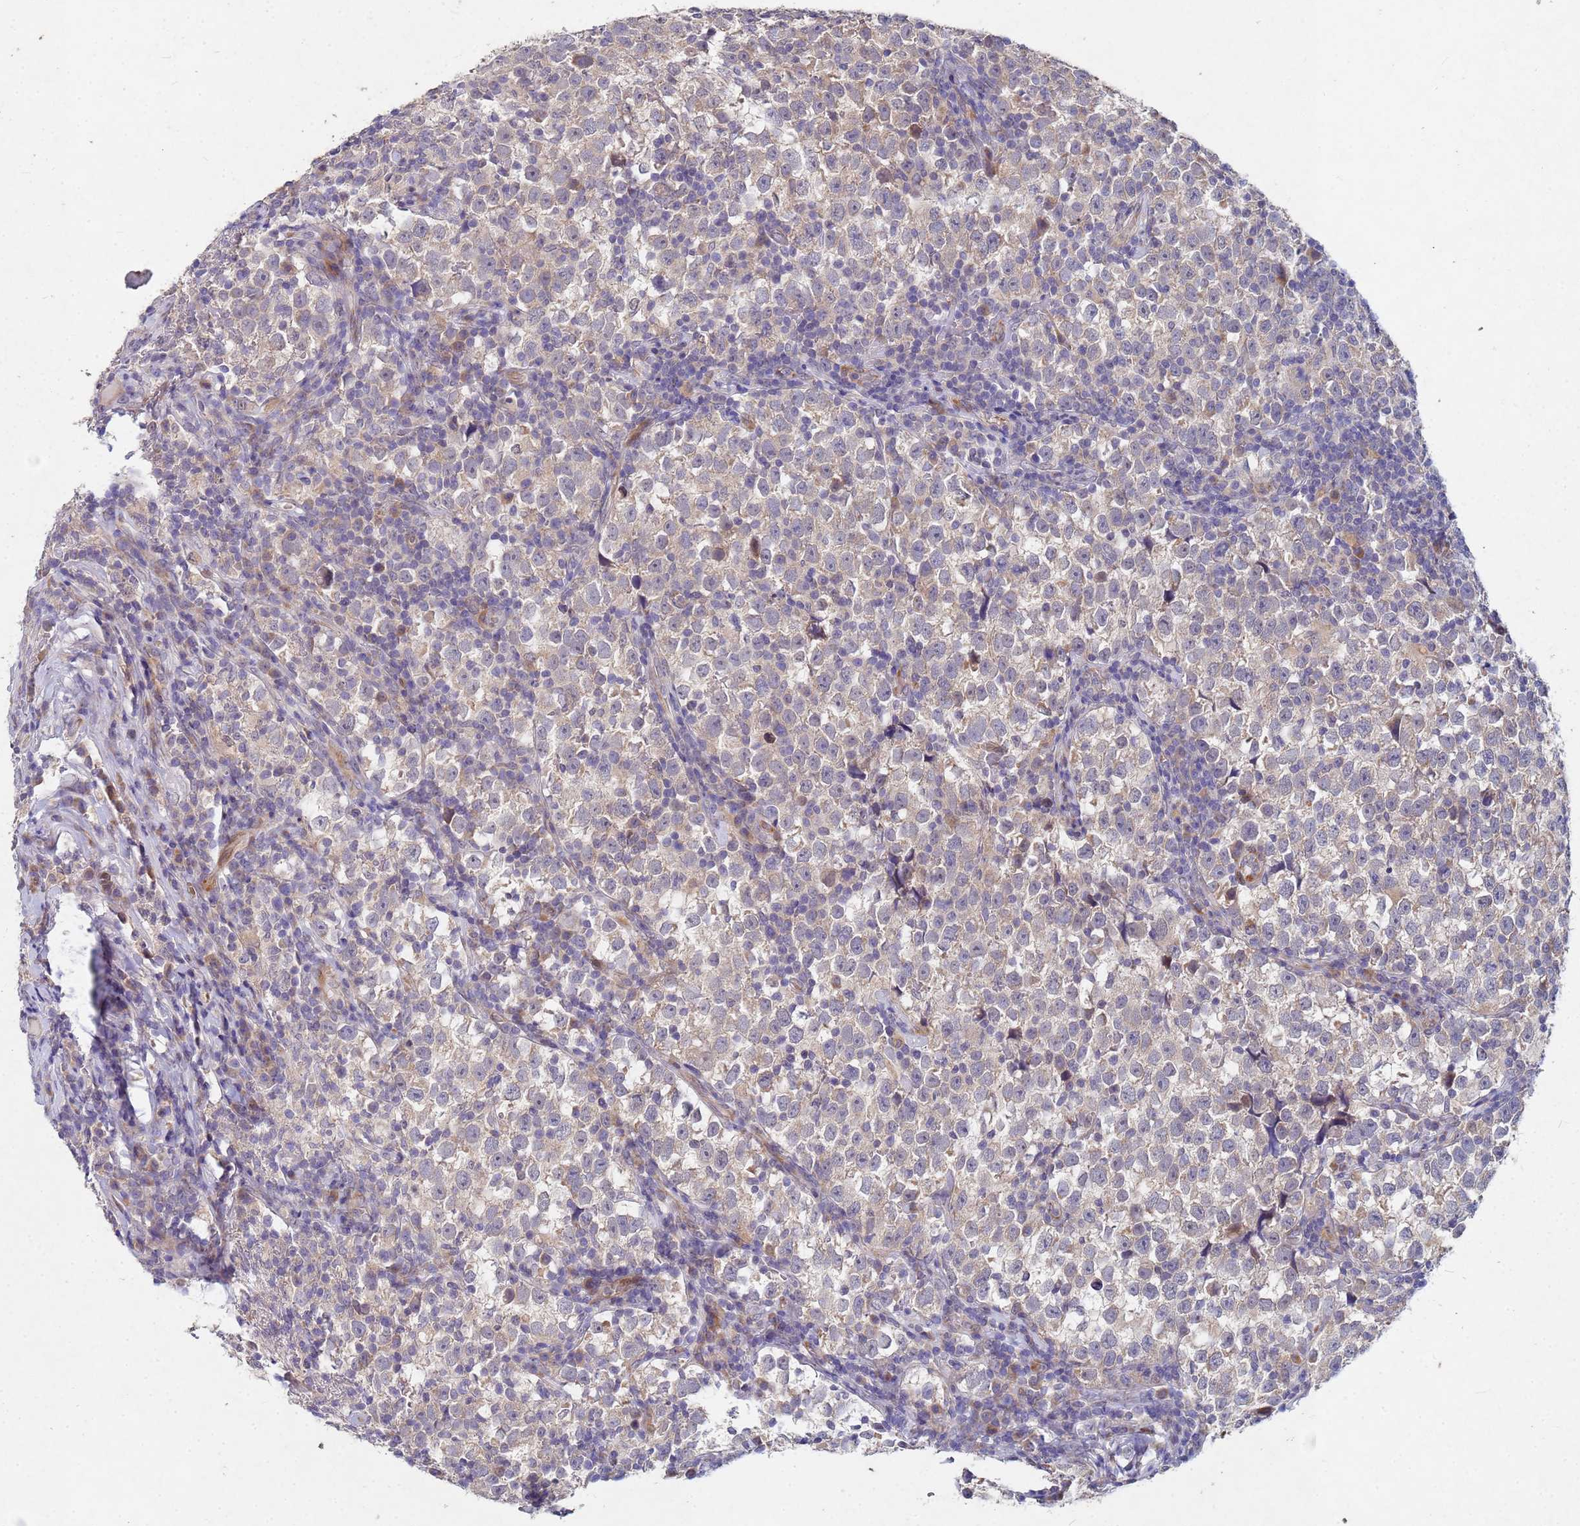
{"staining": {"intensity": "weak", "quantity": ">75%", "location": "cytoplasmic/membranous"}, "tissue": "testis cancer", "cell_type": "Tumor cells", "image_type": "cancer", "snomed": [{"axis": "morphology", "description": "Normal tissue, NOS"}, {"axis": "morphology", "description": "Seminoma, NOS"}, {"axis": "topography", "description": "Testis"}], "caption": "High-power microscopy captured an immunohistochemistry photomicrograph of testis cancer, revealing weak cytoplasmic/membranous positivity in approximately >75% of tumor cells.", "gene": "TNPO2", "patient": {"sex": "male", "age": 43}}